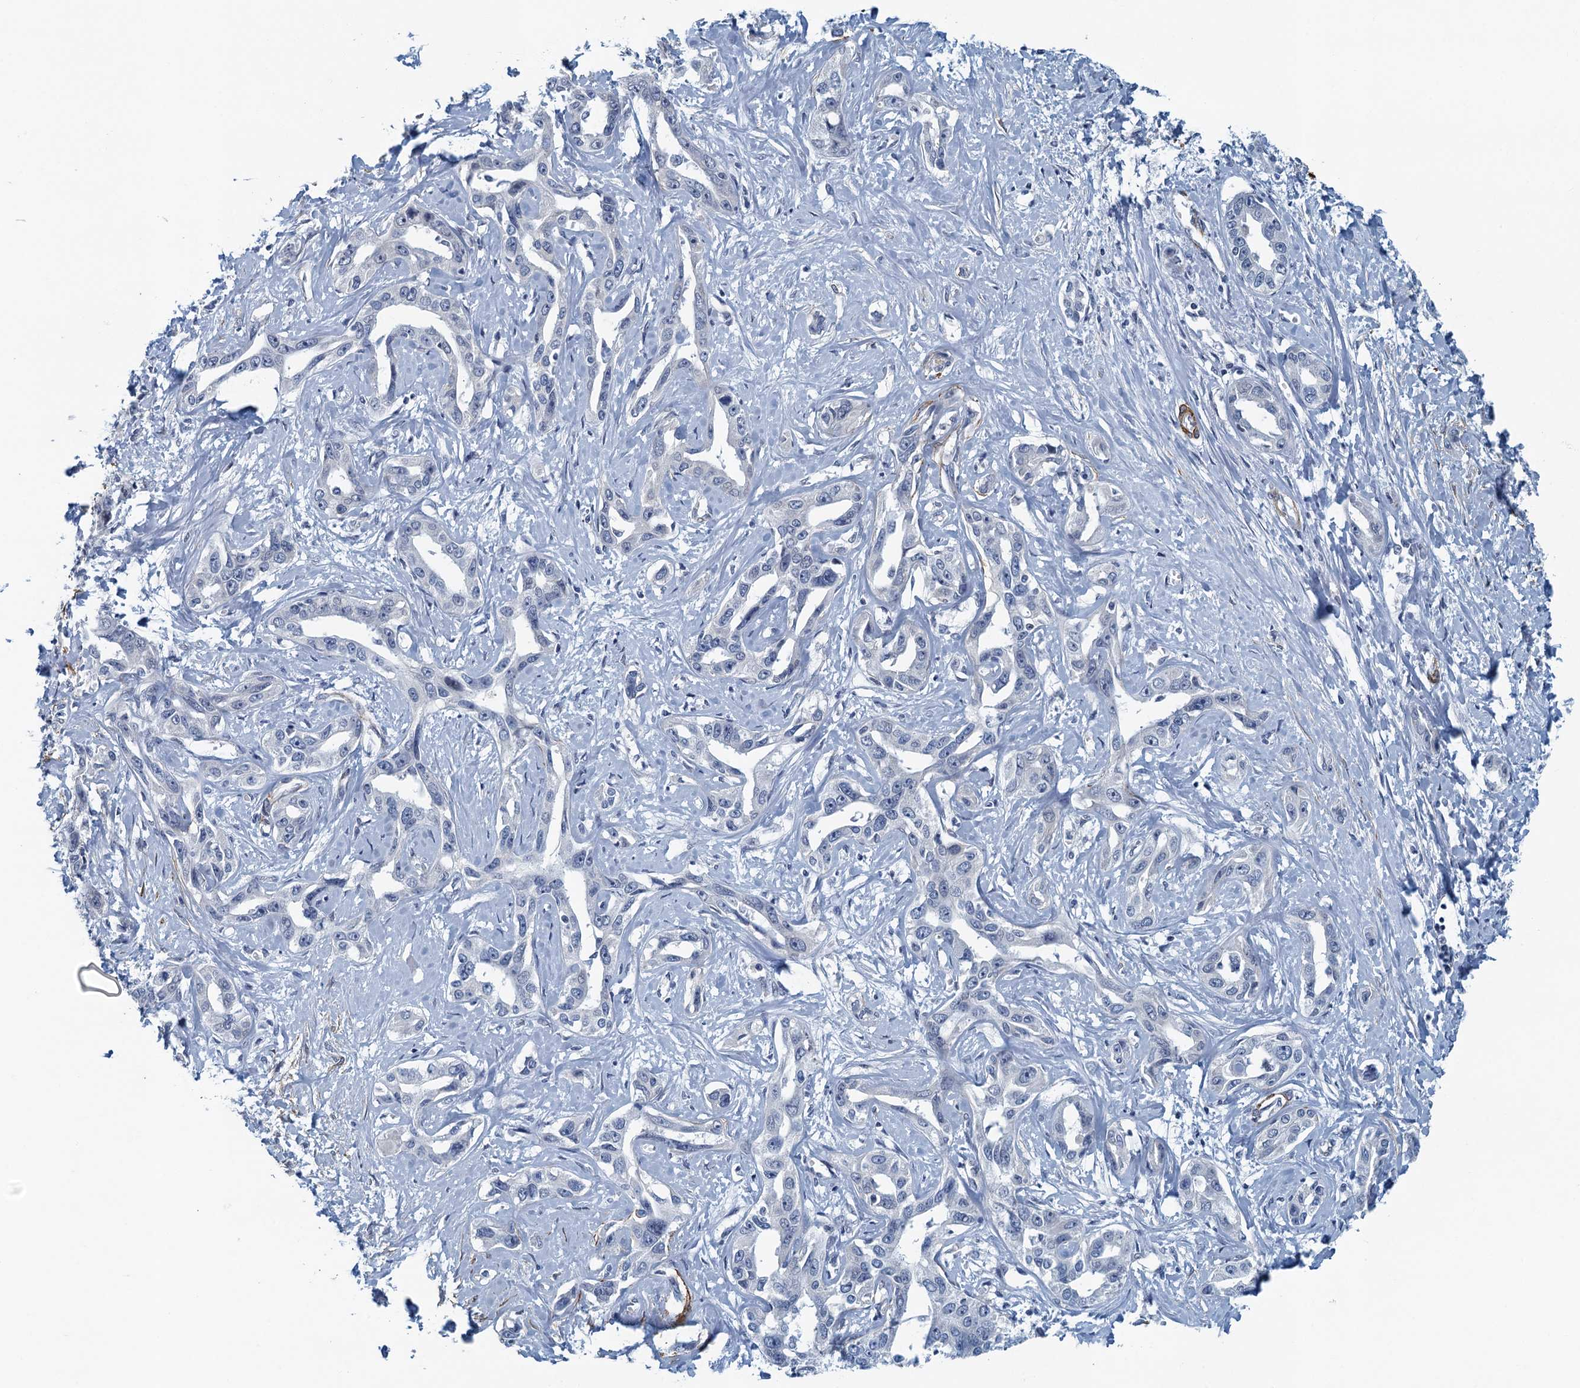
{"staining": {"intensity": "negative", "quantity": "none", "location": "none"}, "tissue": "liver cancer", "cell_type": "Tumor cells", "image_type": "cancer", "snomed": [{"axis": "morphology", "description": "Cholangiocarcinoma"}, {"axis": "topography", "description": "Liver"}], "caption": "Immunohistochemistry (IHC) of human liver cancer reveals no staining in tumor cells.", "gene": "ALG2", "patient": {"sex": "male", "age": 59}}